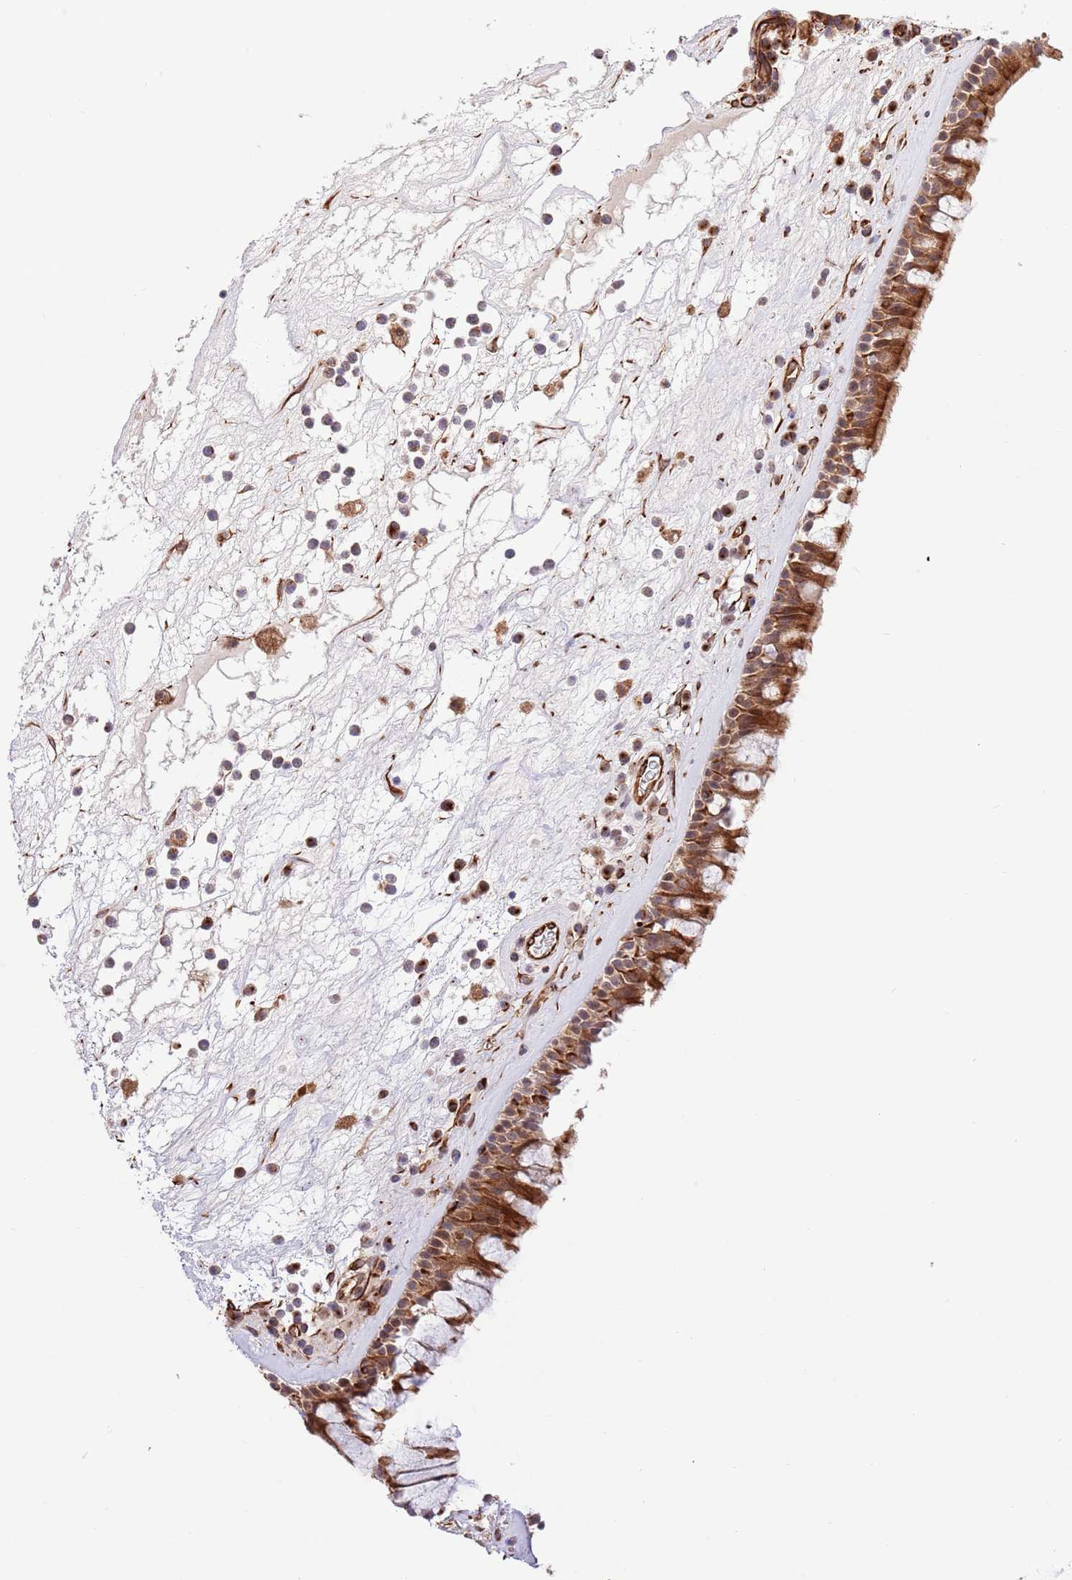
{"staining": {"intensity": "moderate", "quantity": ">75%", "location": "cytoplasmic/membranous"}, "tissue": "nasopharynx", "cell_type": "Respiratory epithelial cells", "image_type": "normal", "snomed": [{"axis": "morphology", "description": "Normal tissue, NOS"}, {"axis": "morphology", "description": "Squamous cell carcinoma, NOS"}, {"axis": "topography", "description": "Nasopharynx"}, {"axis": "topography", "description": "Head-Neck"}], "caption": "A brown stain highlights moderate cytoplasmic/membranous staining of a protein in respiratory epithelial cells of benign nasopharynx. (DAB IHC with brightfield microscopy, high magnification).", "gene": "NEK3", "patient": {"sex": "male", "age": 85}}